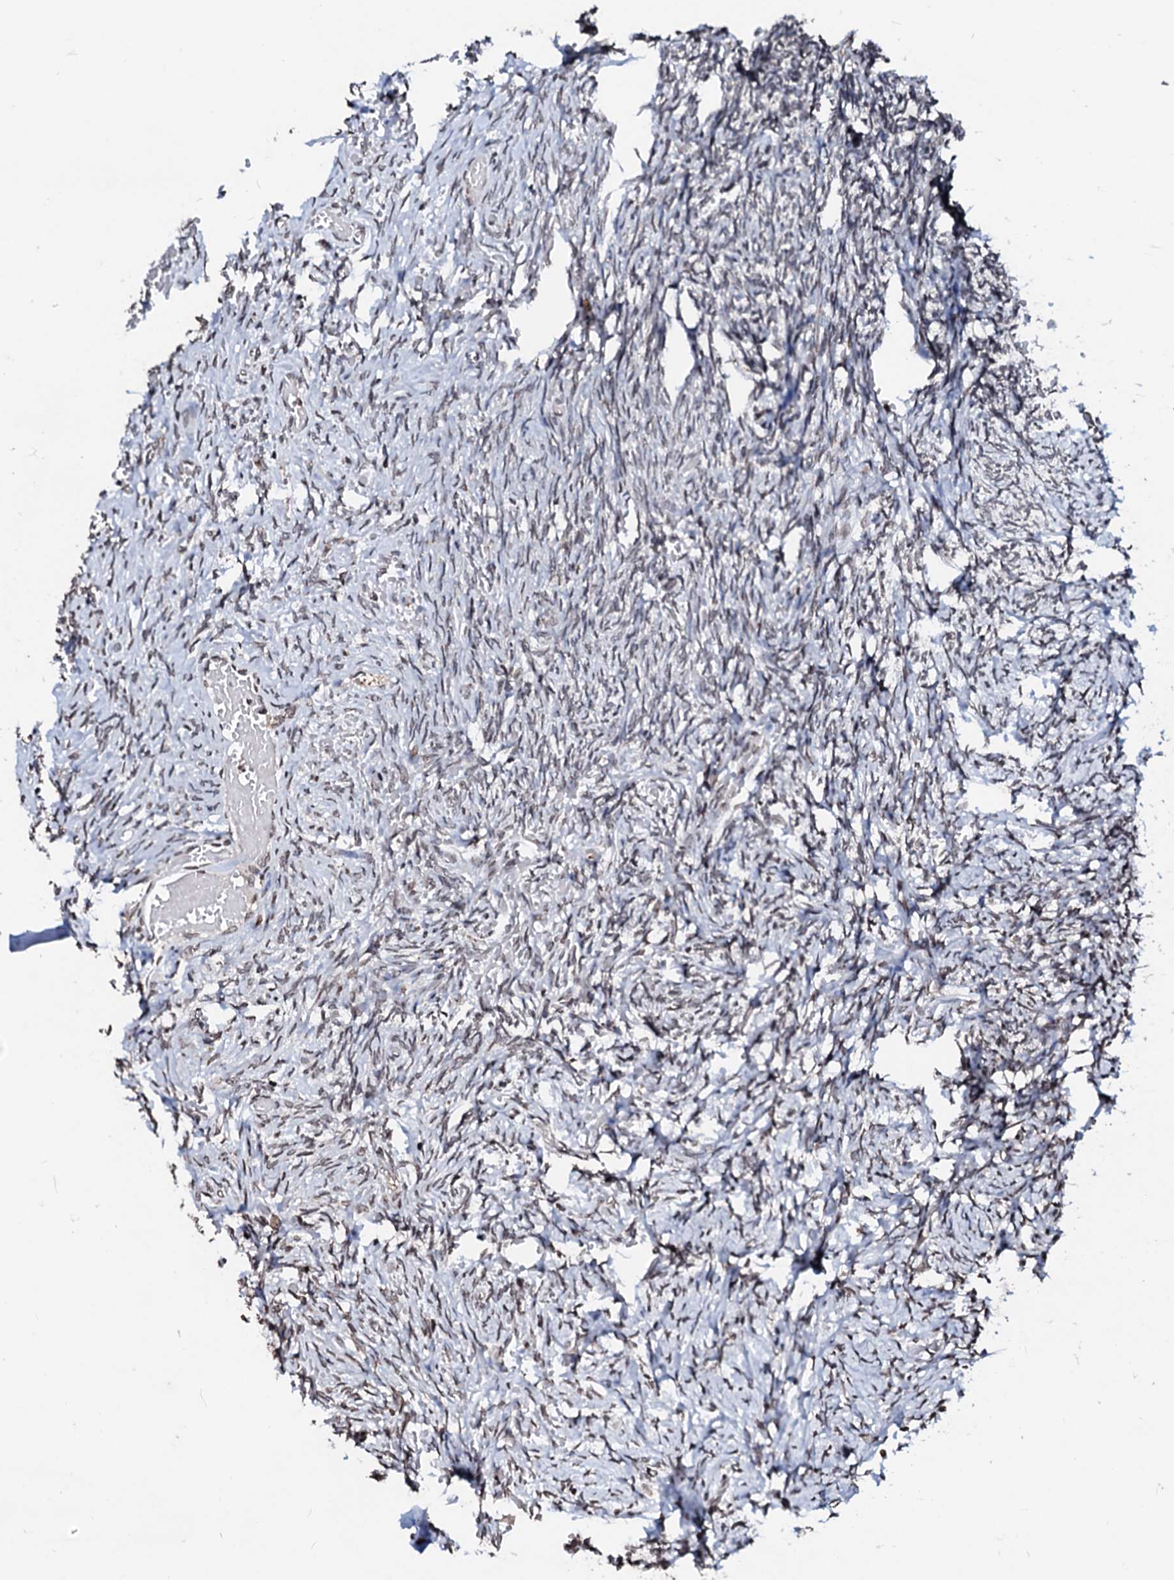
{"staining": {"intensity": "weak", "quantity": "<25%", "location": "nuclear"}, "tissue": "ovary", "cell_type": "Ovarian stroma cells", "image_type": "normal", "snomed": [{"axis": "morphology", "description": "Adenocarcinoma, NOS"}, {"axis": "topography", "description": "Endometrium"}], "caption": "This is an IHC photomicrograph of benign ovary. There is no expression in ovarian stroma cells.", "gene": "LSM11", "patient": {"sex": "female", "age": 32}}